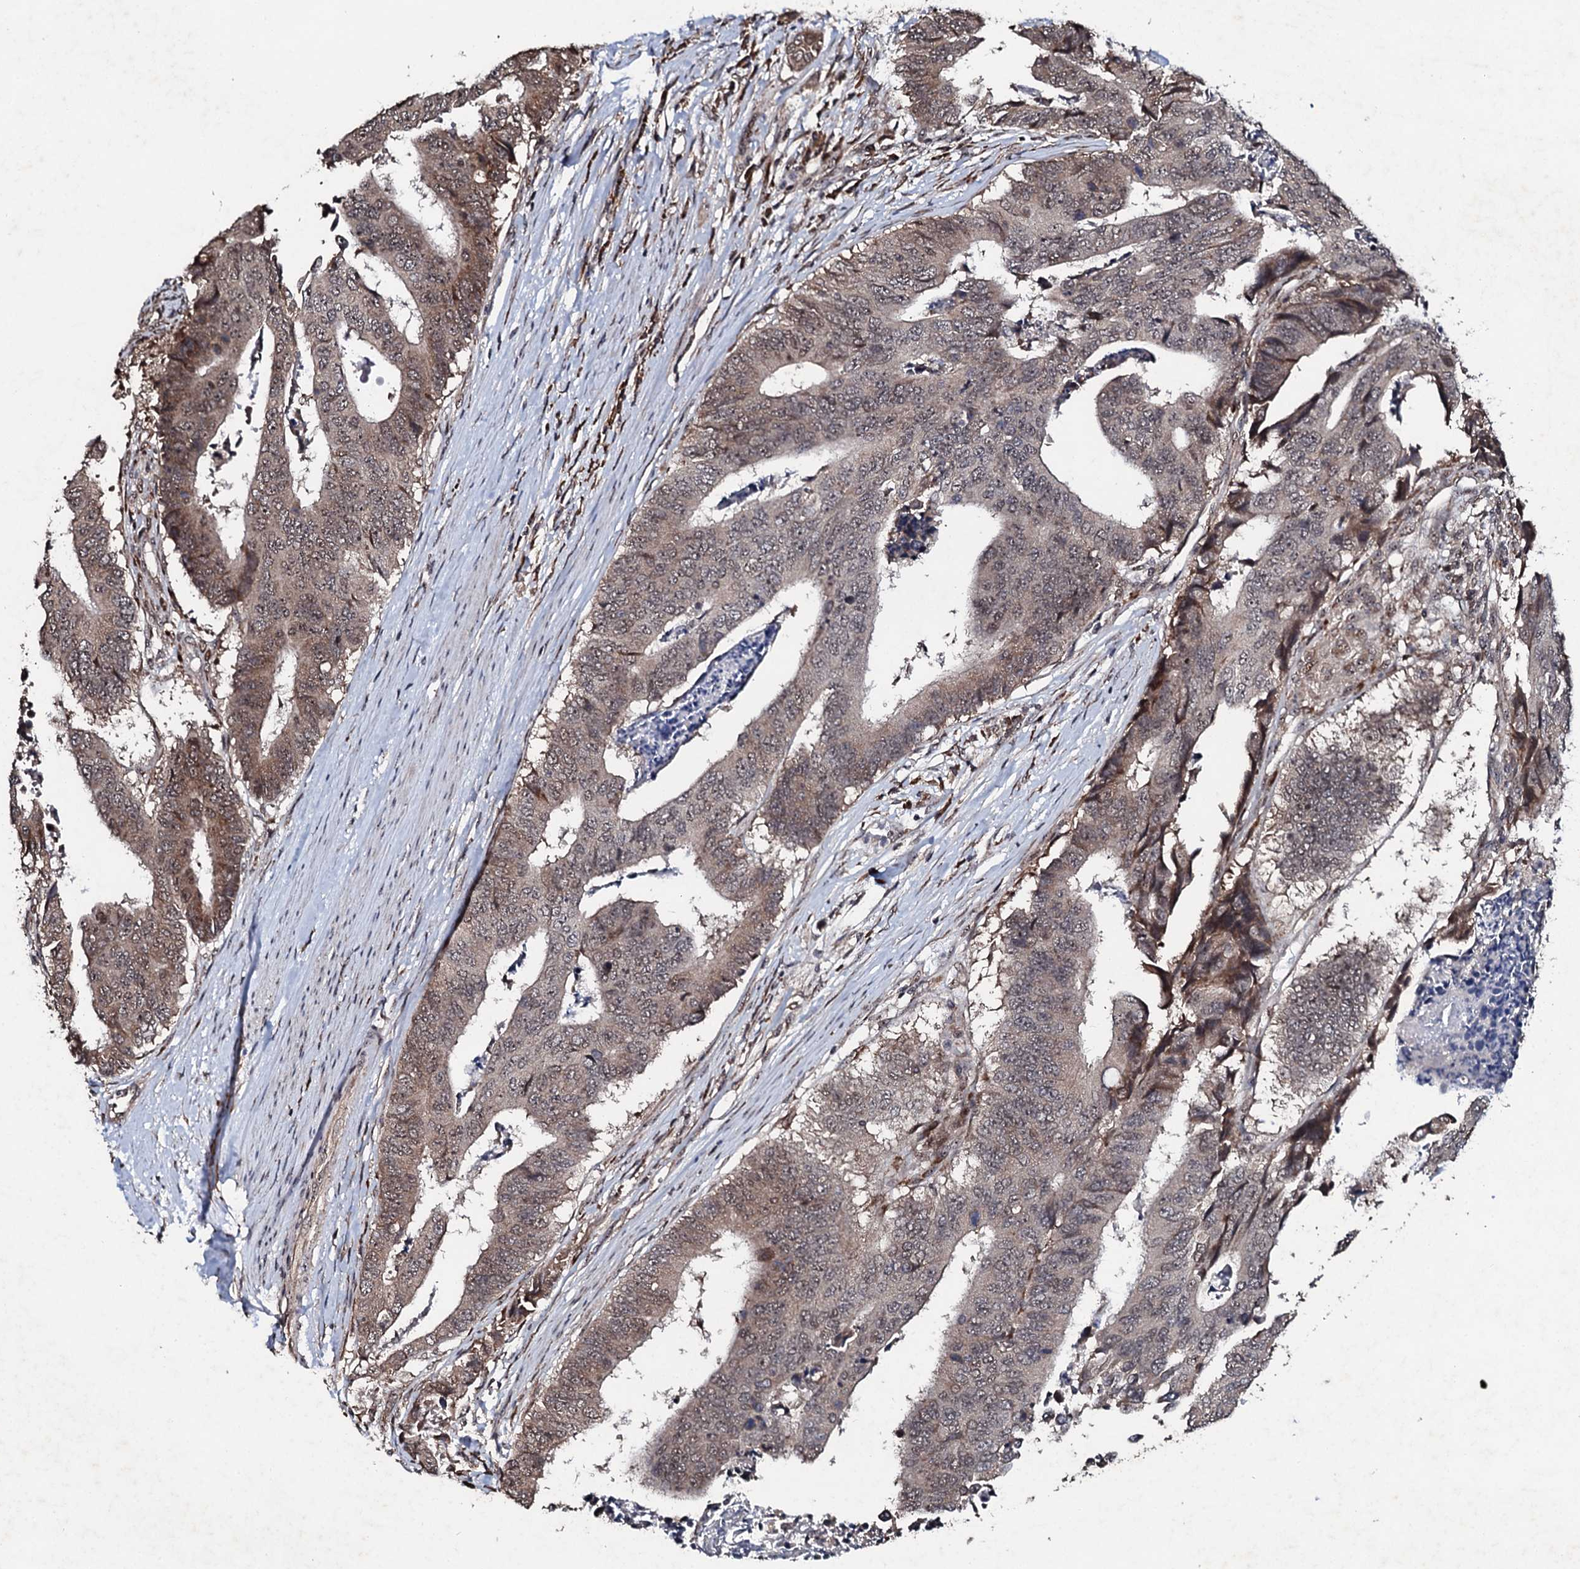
{"staining": {"intensity": "moderate", "quantity": "25%-75%", "location": "cytoplasmic/membranous,nuclear"}, "tissue": "colorectal cancer", "cell_type": "Tumor cells", "image_type": "cancer", "snomed": [{"axis": "morphology", "description": "Adenocarcinoma, NOS"}, {"axis": "topography", "description": "Rectum"}], "caption": "About 25%-75% of tumor cells in adenocarcinoma (colorectal) display moderate cytoplasmic/membranous and nuclear protein staining as visualized by brown immunohistochemical staining.", "gene": "FAM111A", "patient": {"sex": "male", "age": 84}}